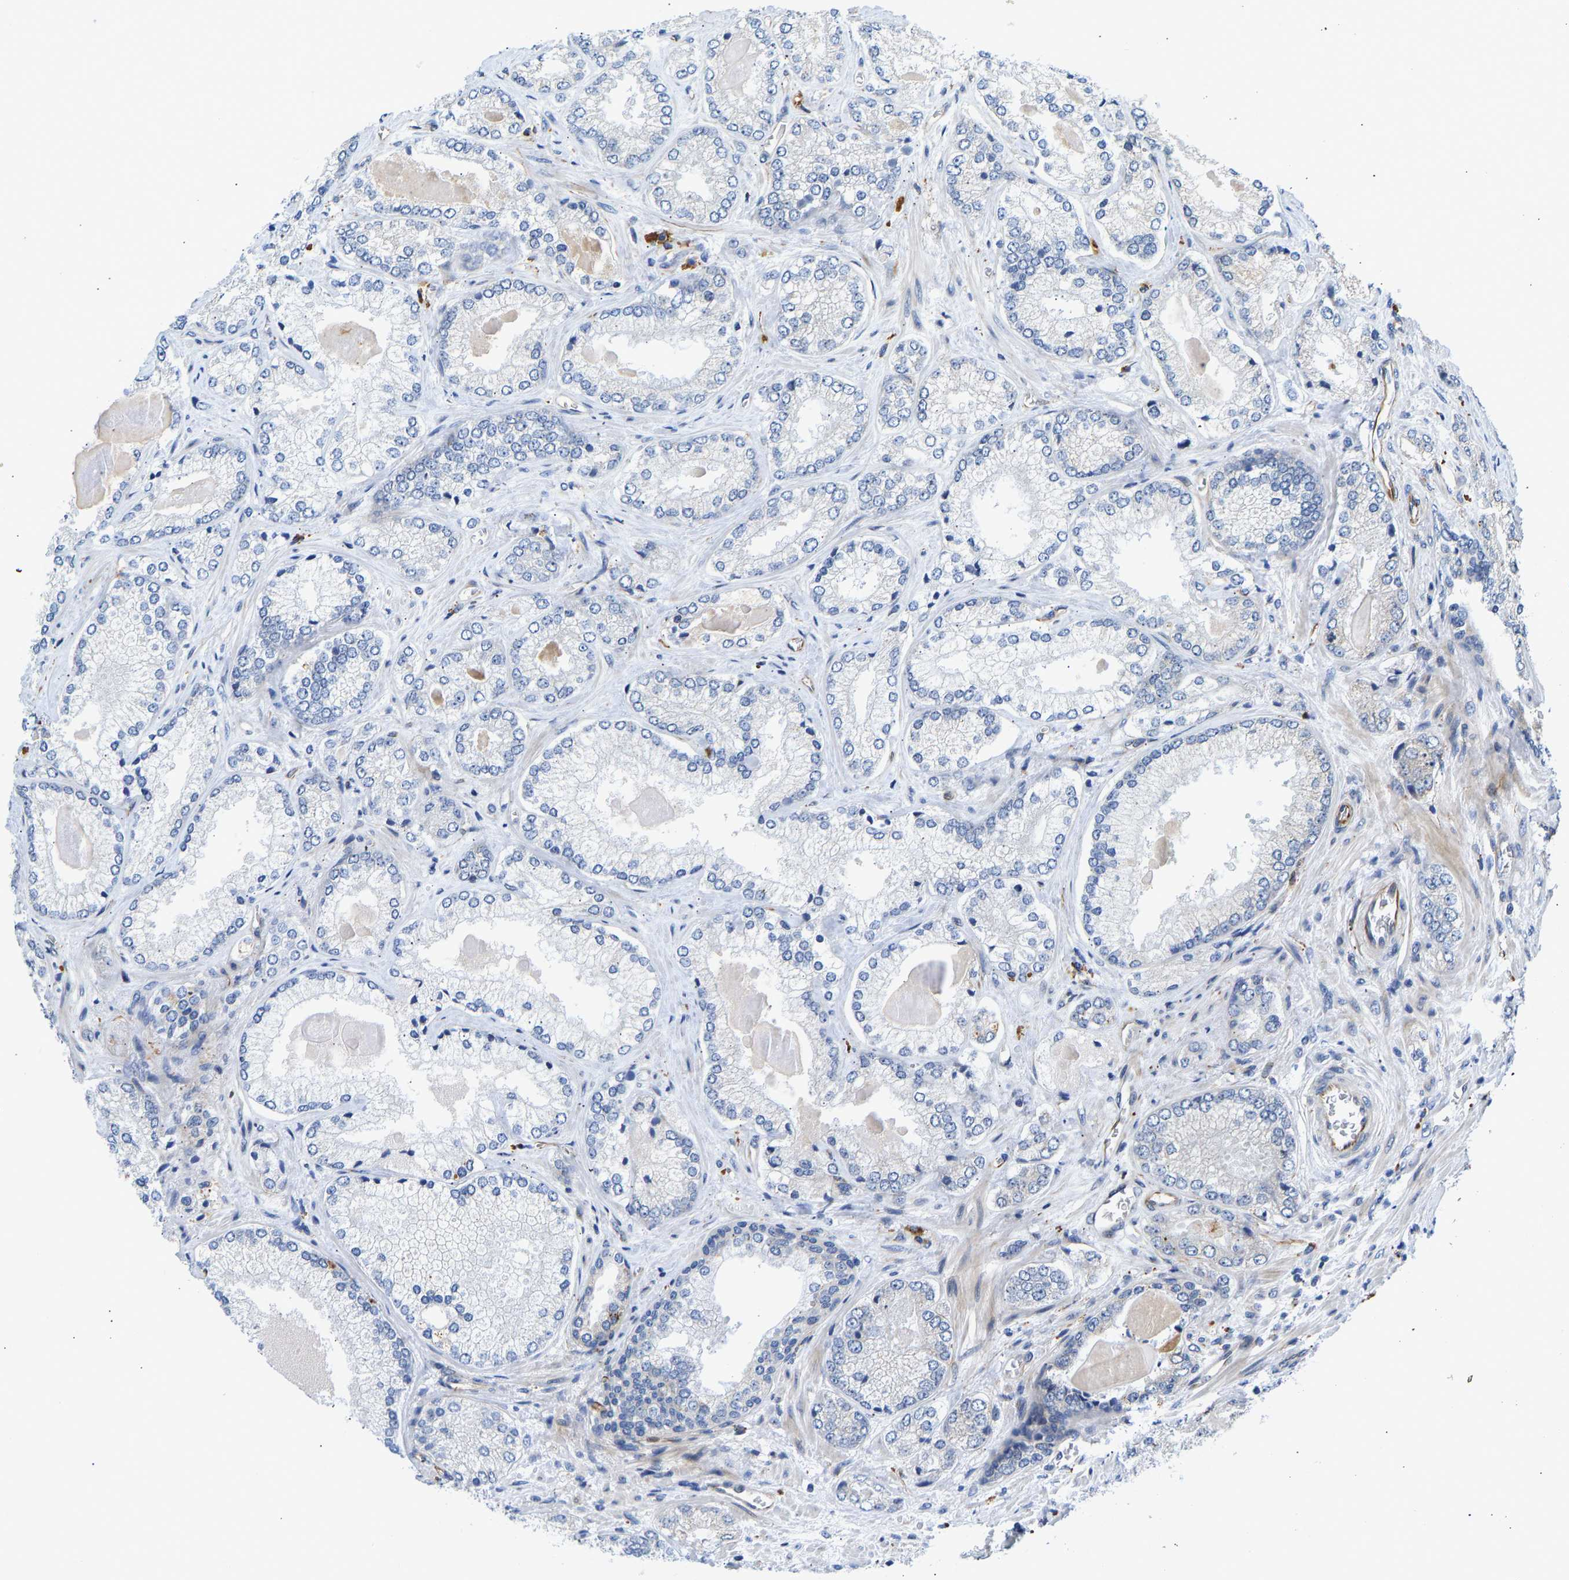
{"staining": {"intensity": "negative", "quantity": "none", "location": "none"}, "tissue": "prostate cancer", "cell_type": "Tumor cells", "image_type": "cancer", "snomed": [{"axis": "morphology", "description": "Adenocarcinoma, Low grade"}, {"axis": "topography", "description": "Prostate"}], "caption": "IHC photomicrograph of neoplastic tissue: human prostate adenocarcinoma (low-grade) stained with DAB reveals no significant protein positivity in tumor cells.", "gene": "RESF1", "patient": {"sex": "male", "age": 65}}